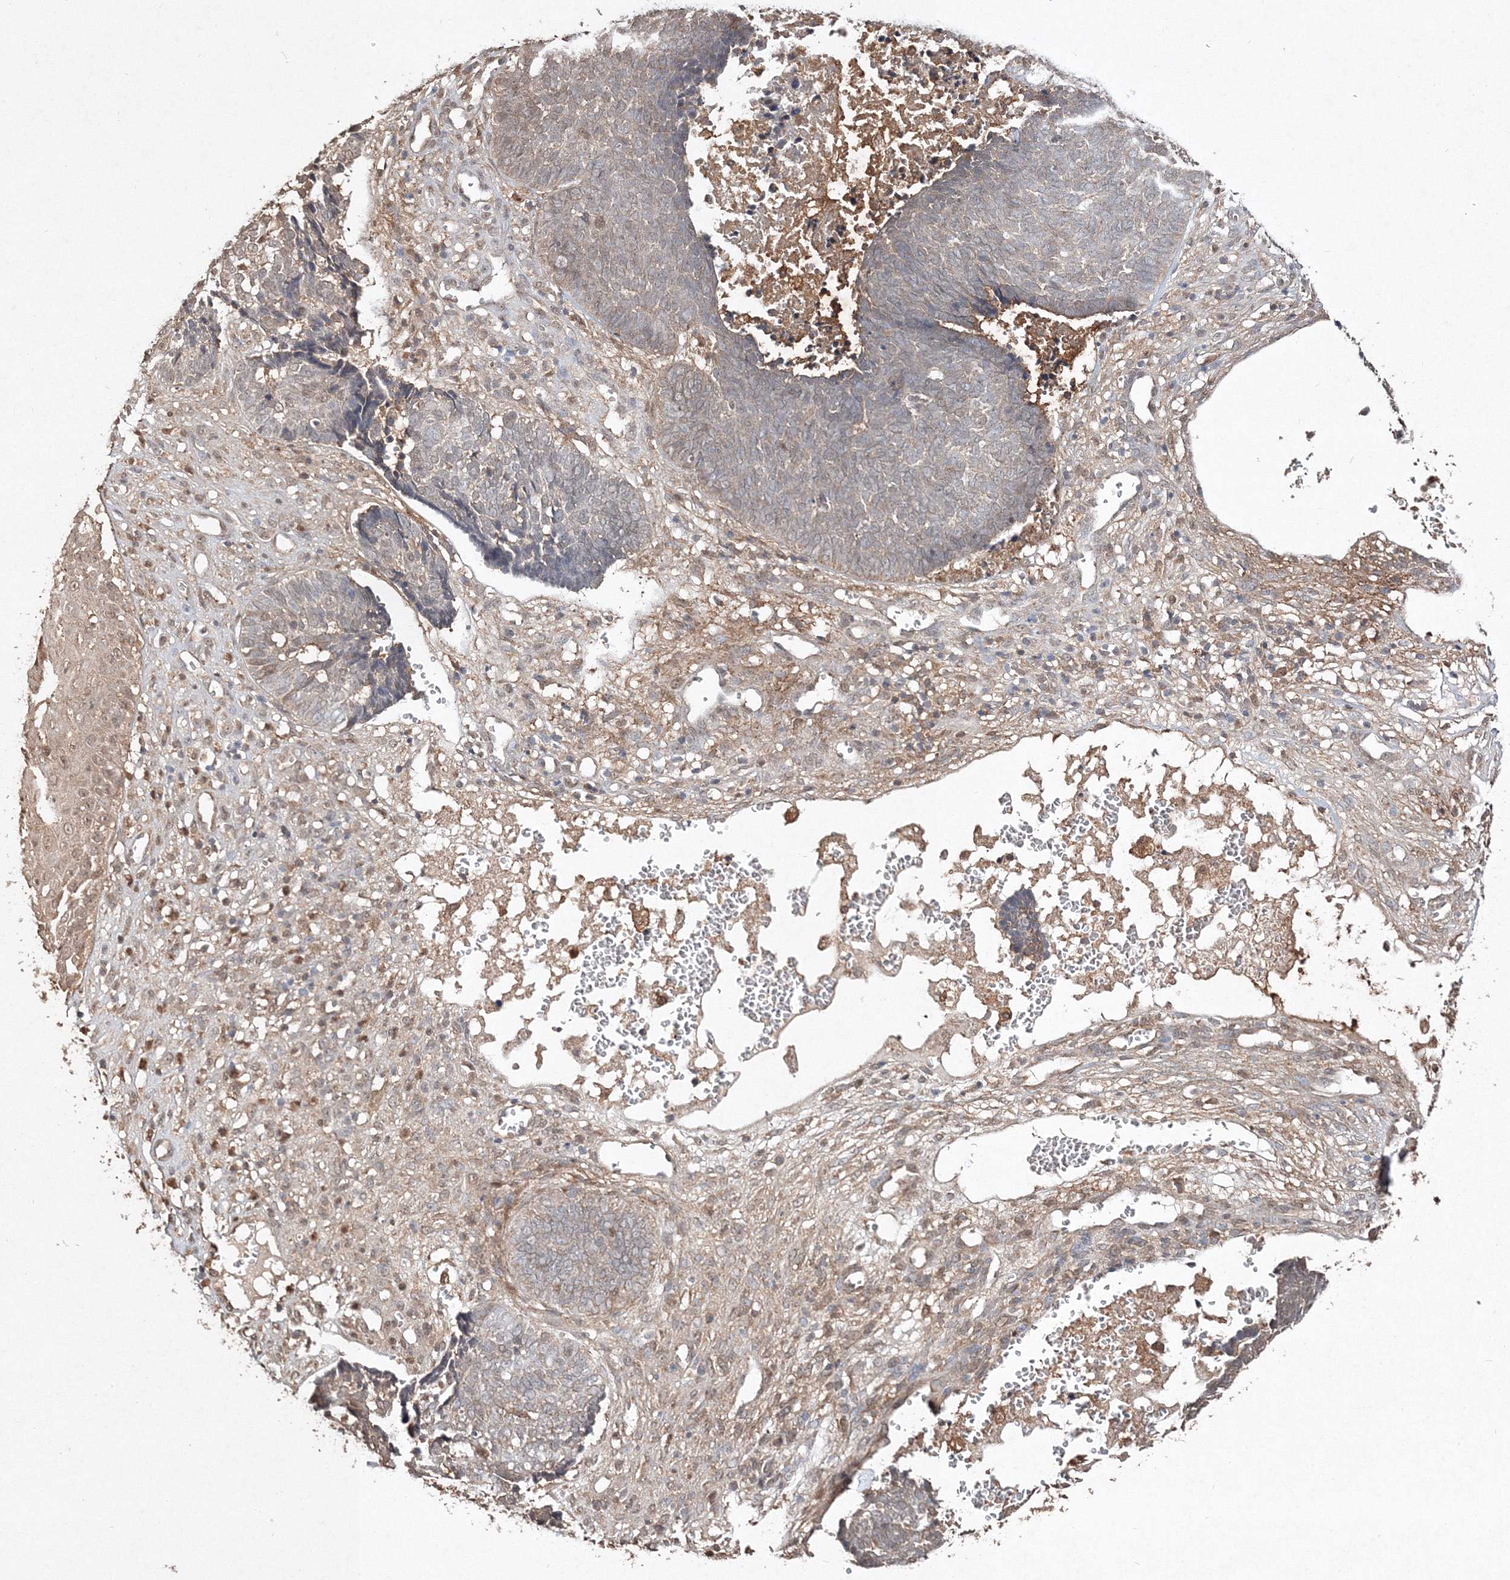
{"staining": {"intensity": "moderate", "quantity": "<25%", "location": "cytoplasmic/membranous"}, "tissue": "skin cancer", "cell_type": "Tumor cells", "image_type": "cancer", "snomed": [{"axis": "morphology", "description": "Basal cell carcinoma"}, {"axis": "topography", "description": "Skin"}], "caption": "Immunohistochemical staining of human skin basal cell carcinoma displays moderate cytoplasmic/membranous protein staining in approximately <25% of tumor cells.", "gene": "S100A11", "patient": {"sex": "male", "age": 84}}